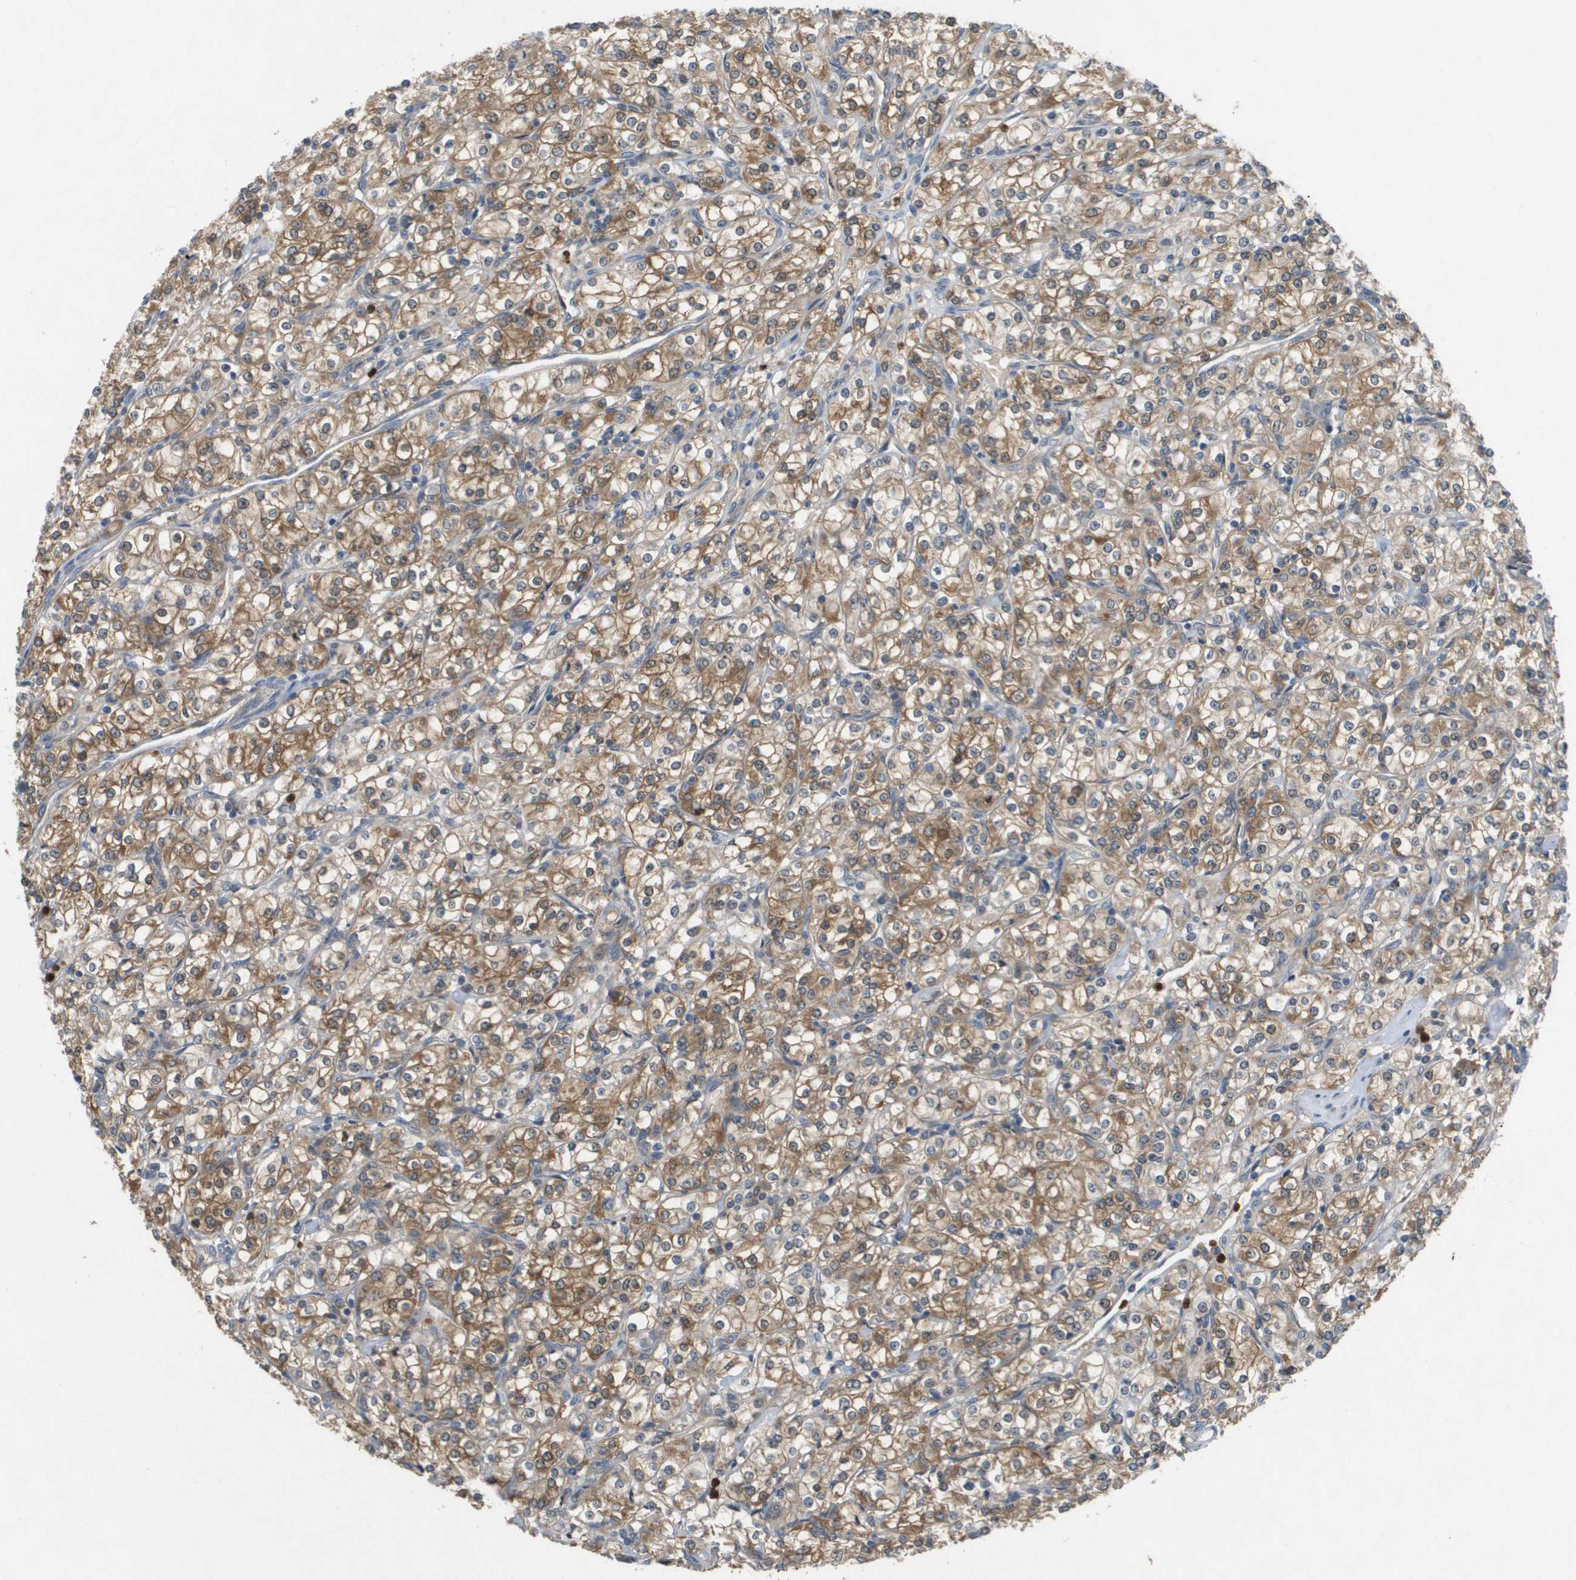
{"staining": {"intensity": "moderate", "quantity": ">75%", "location": "cytoplasmic/membranous"}, "tissue": "renal cancer", "cell_type": "Tumor cells", "image_type": "cancer", "snomed": [{"axis": "morphology", "description": "Adenocarcinoma, NOS"}, {"axis": "topography", "description": "Kidney"}], "caption": "High-magnification brightfield microscopy of renal cancer stained with DAB (3,3'-diaminobenzidine) (brown) and counterstained with hematoxylin (blue). tumor cells exhibit moderate cytoplasmic/membranous positivity is seen in approximately>75% of cells.", "gene": "PALD1", "patient": {"sex": "male", "age": 77}}